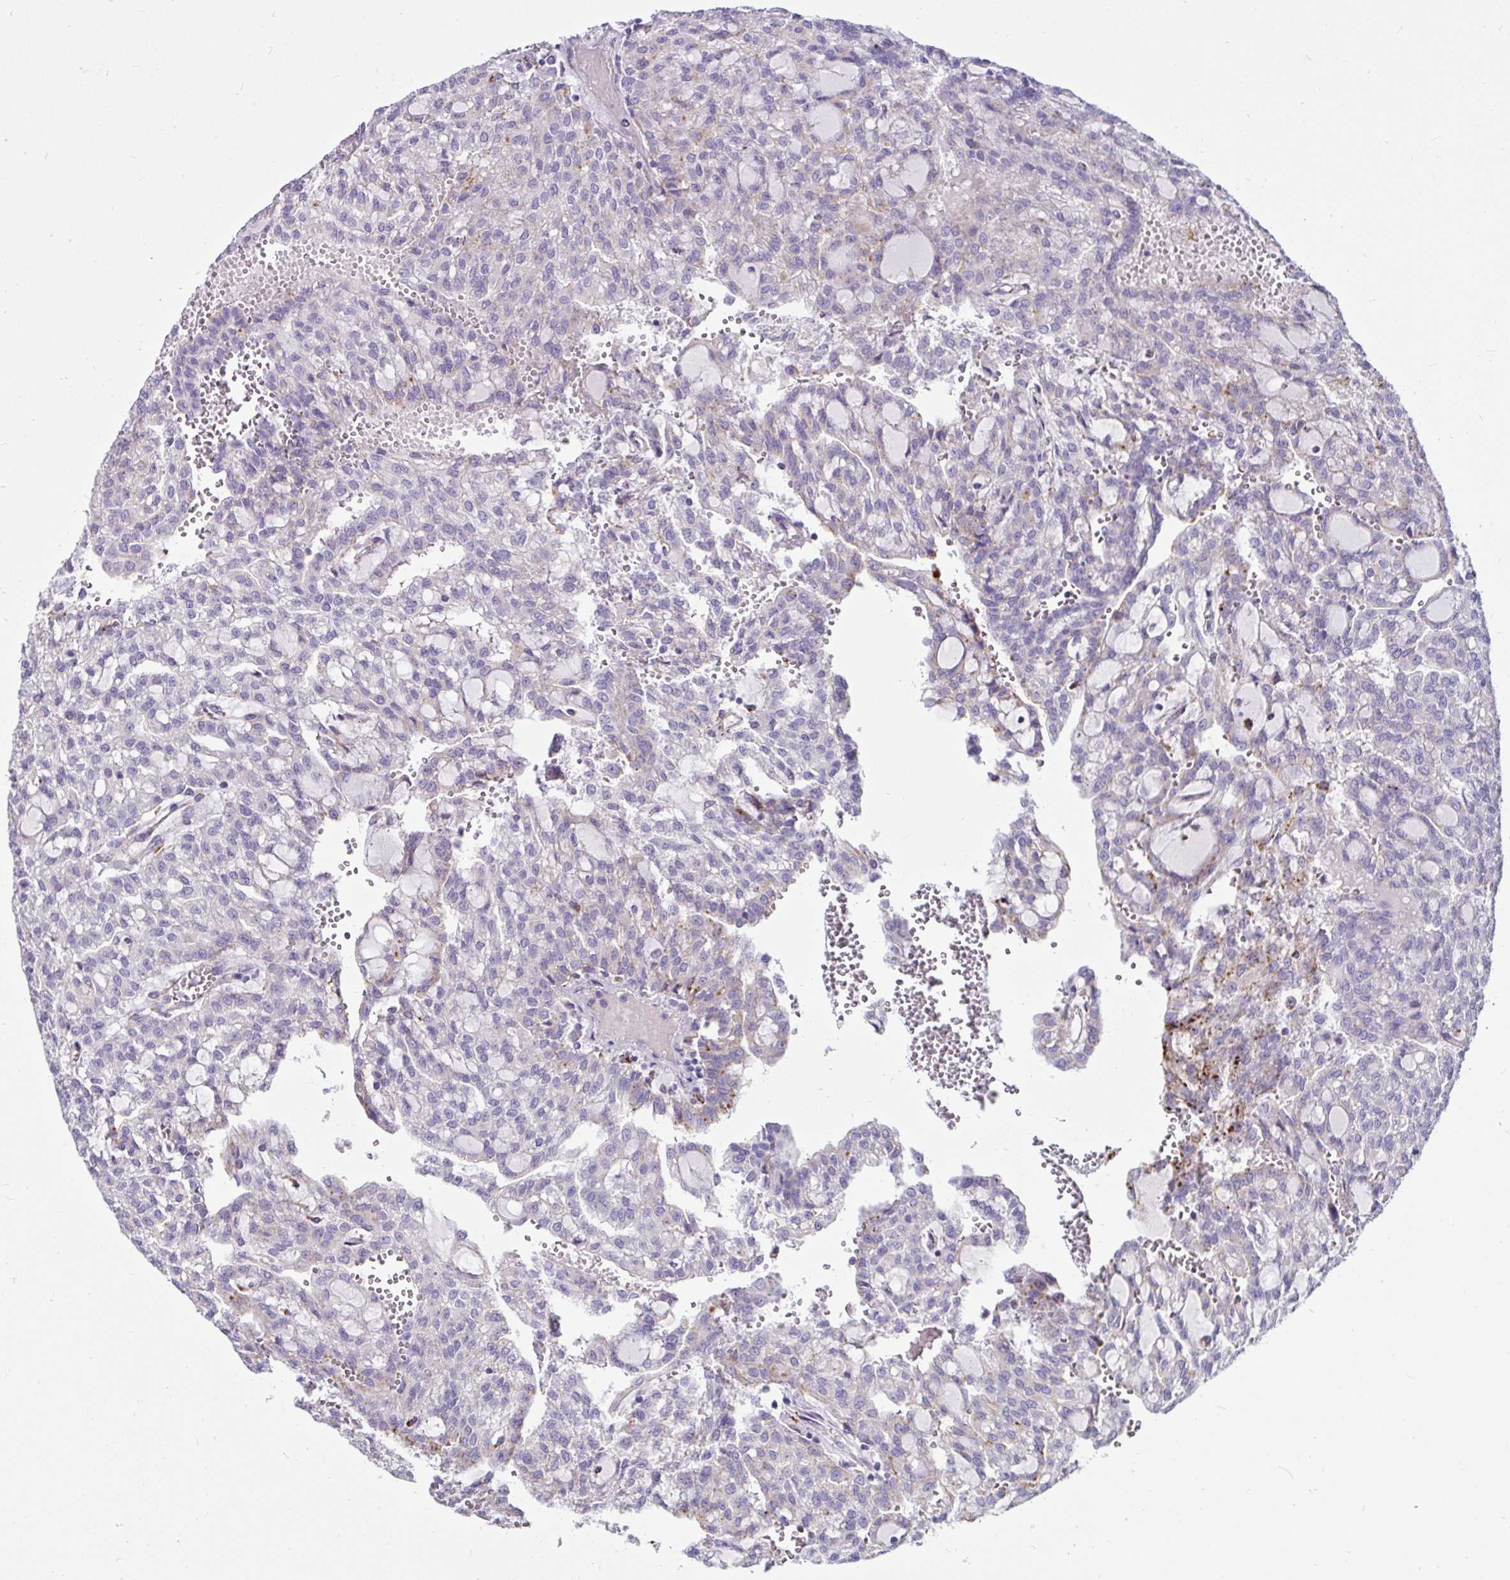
{"staining": {"intensity": "negative", "quantity": "none", "location": "none"}, "tissue": "renal cancer", "cell_type": "Tumor cells", "image_type": "cancer", "snomed": [{"axis": "morphology", "description": "Adenocarcinoma, NOS"}, {"axis": "topography", "description": "Kidney"}], "caption": "Immunohistochemical staining of renal adenocarcinoma exhibits no significant positivity in tumor cells.", "gene": "CTSZ", "patient": {"sex": "male", "age": 63}}